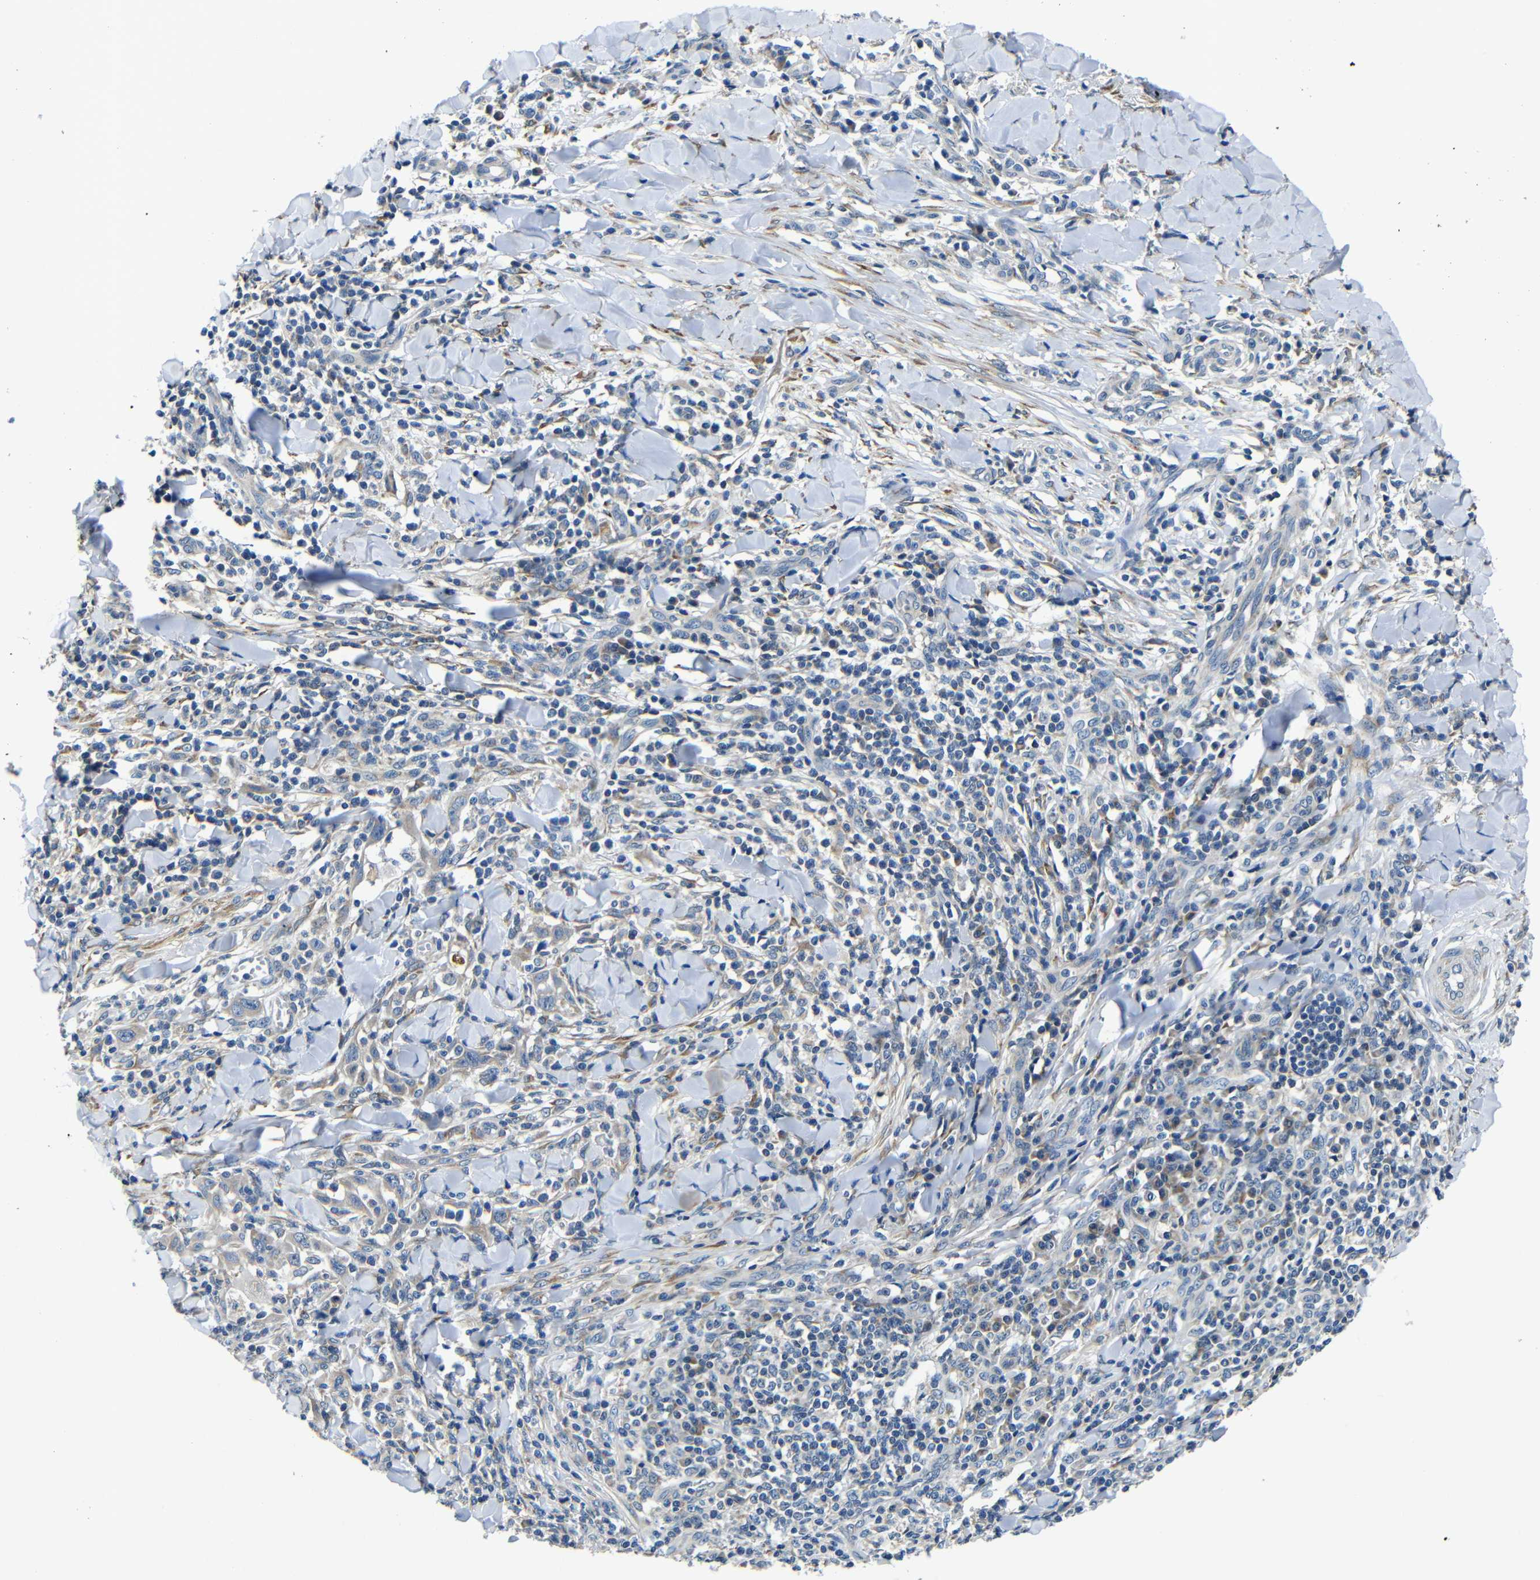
{"staining": {"intensity": "negative", "quantity": "none", "location": "none"}, "tissue": "skin cancer", "cell_type": "Tumor cells", "image_type": "cancer", "snomed": [{"axis": "morphology", "description": "Squamous cell carcinoma, NOS"}, {"axis": "topography", "description": "Skin"}], "caption": "Tumor cells show no significant expression in skin cancer.", "gene": "FKBP14", "patient": {"sex": "male", "age": 24}}